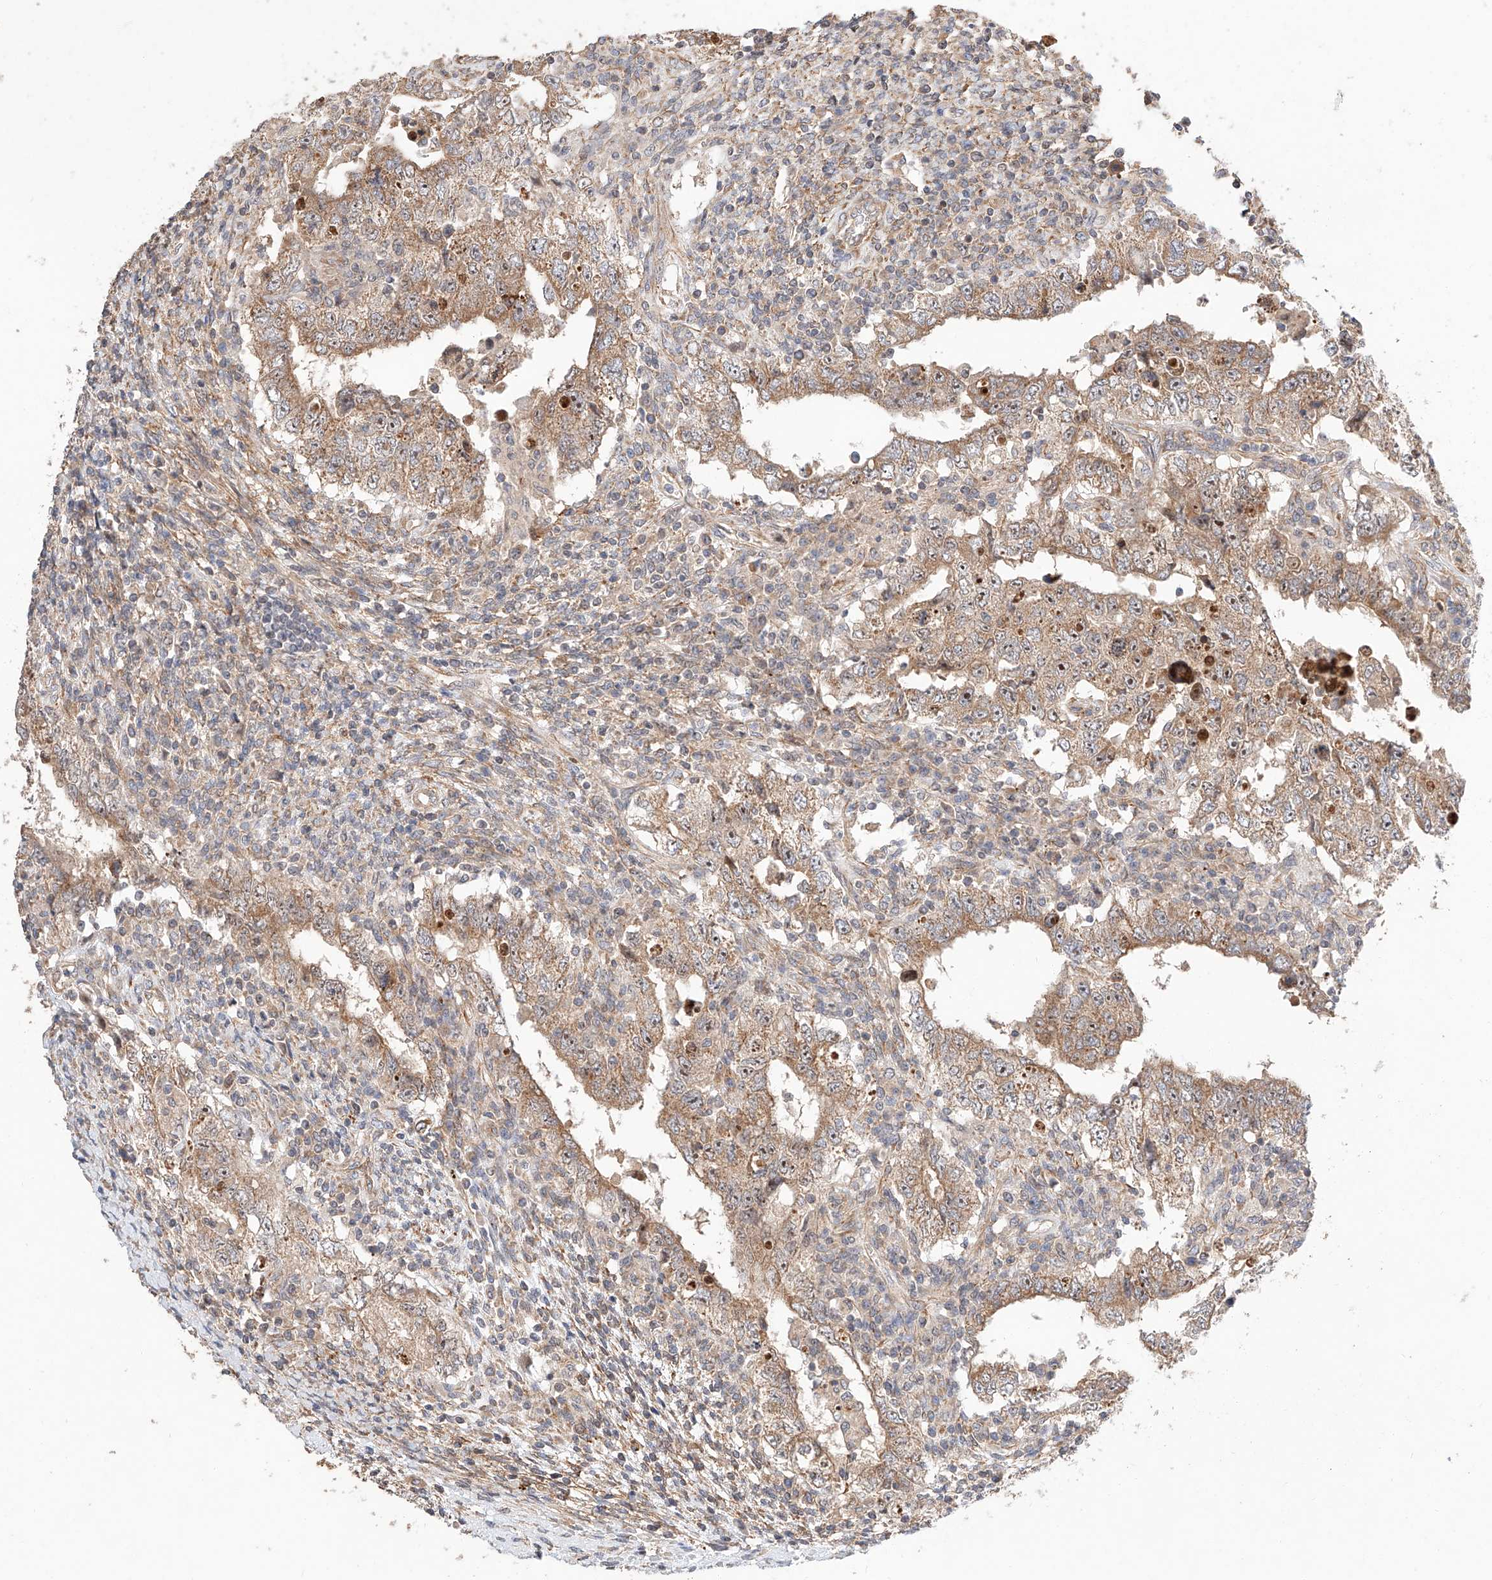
{"staining": {"intensity": "weak", "quantity": ">75%", "location": "cytoplasmic/membranous,nuclear"}, "tissue": "testis cancer", "cell_type": "Tumor cells", "image_type": "cancer", "snomed": [{"axis": "morphology", "description": "Carcinoma, Embryonal, NOS"}, {"axis": "topography", "description": "Testis"}], "caption": "Immunohistochemistry (IHC) of human embryonal carcinoma (testis) demonstrates low levels of weak cytoplasmic/membranous and nuclear staining in about >75% of tumor cells.", "gene": "RAB23", "patient": {"sex": "male", "age": 26}}